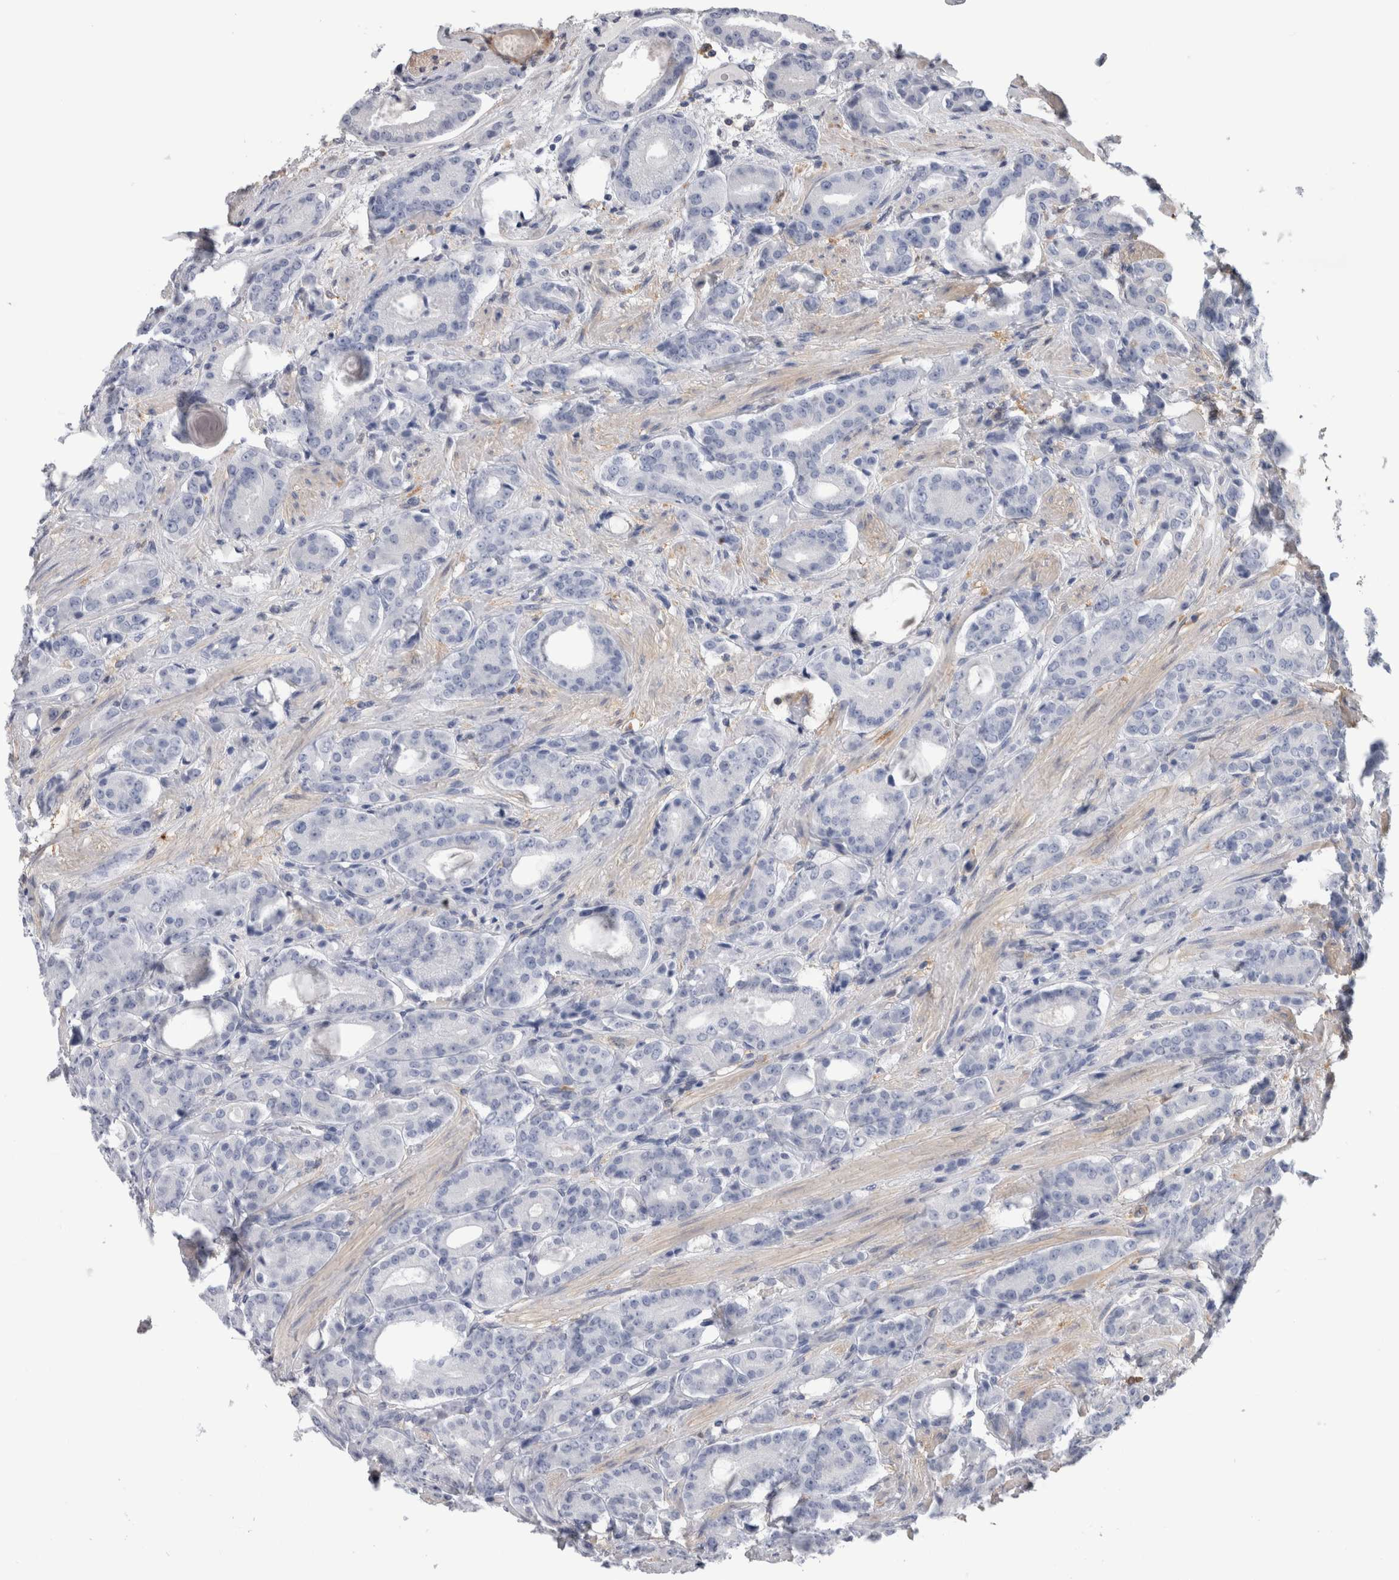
{"staining": {"intensity": "negative", "quantity": "none", "location": "none"}, "tissue": "prostate cancer", "cell_type": "Tumor cells", "image_type": "cancer", "snomed": [{"axis": "morphology", "description": "Adenocarcinoma, High grade"}, {"axis": "topography", "description": "Prostate"}], "caption": "Immunohistochemical staining of human high-grade adenocarcinoma (prostate) displays no significant expression in tumor cells. (Immunohistochemistry (ihc), brightfield microscopy, high magnification).", "gene": "SCRN1", "patient": {"sex": "male", "age": 71}}